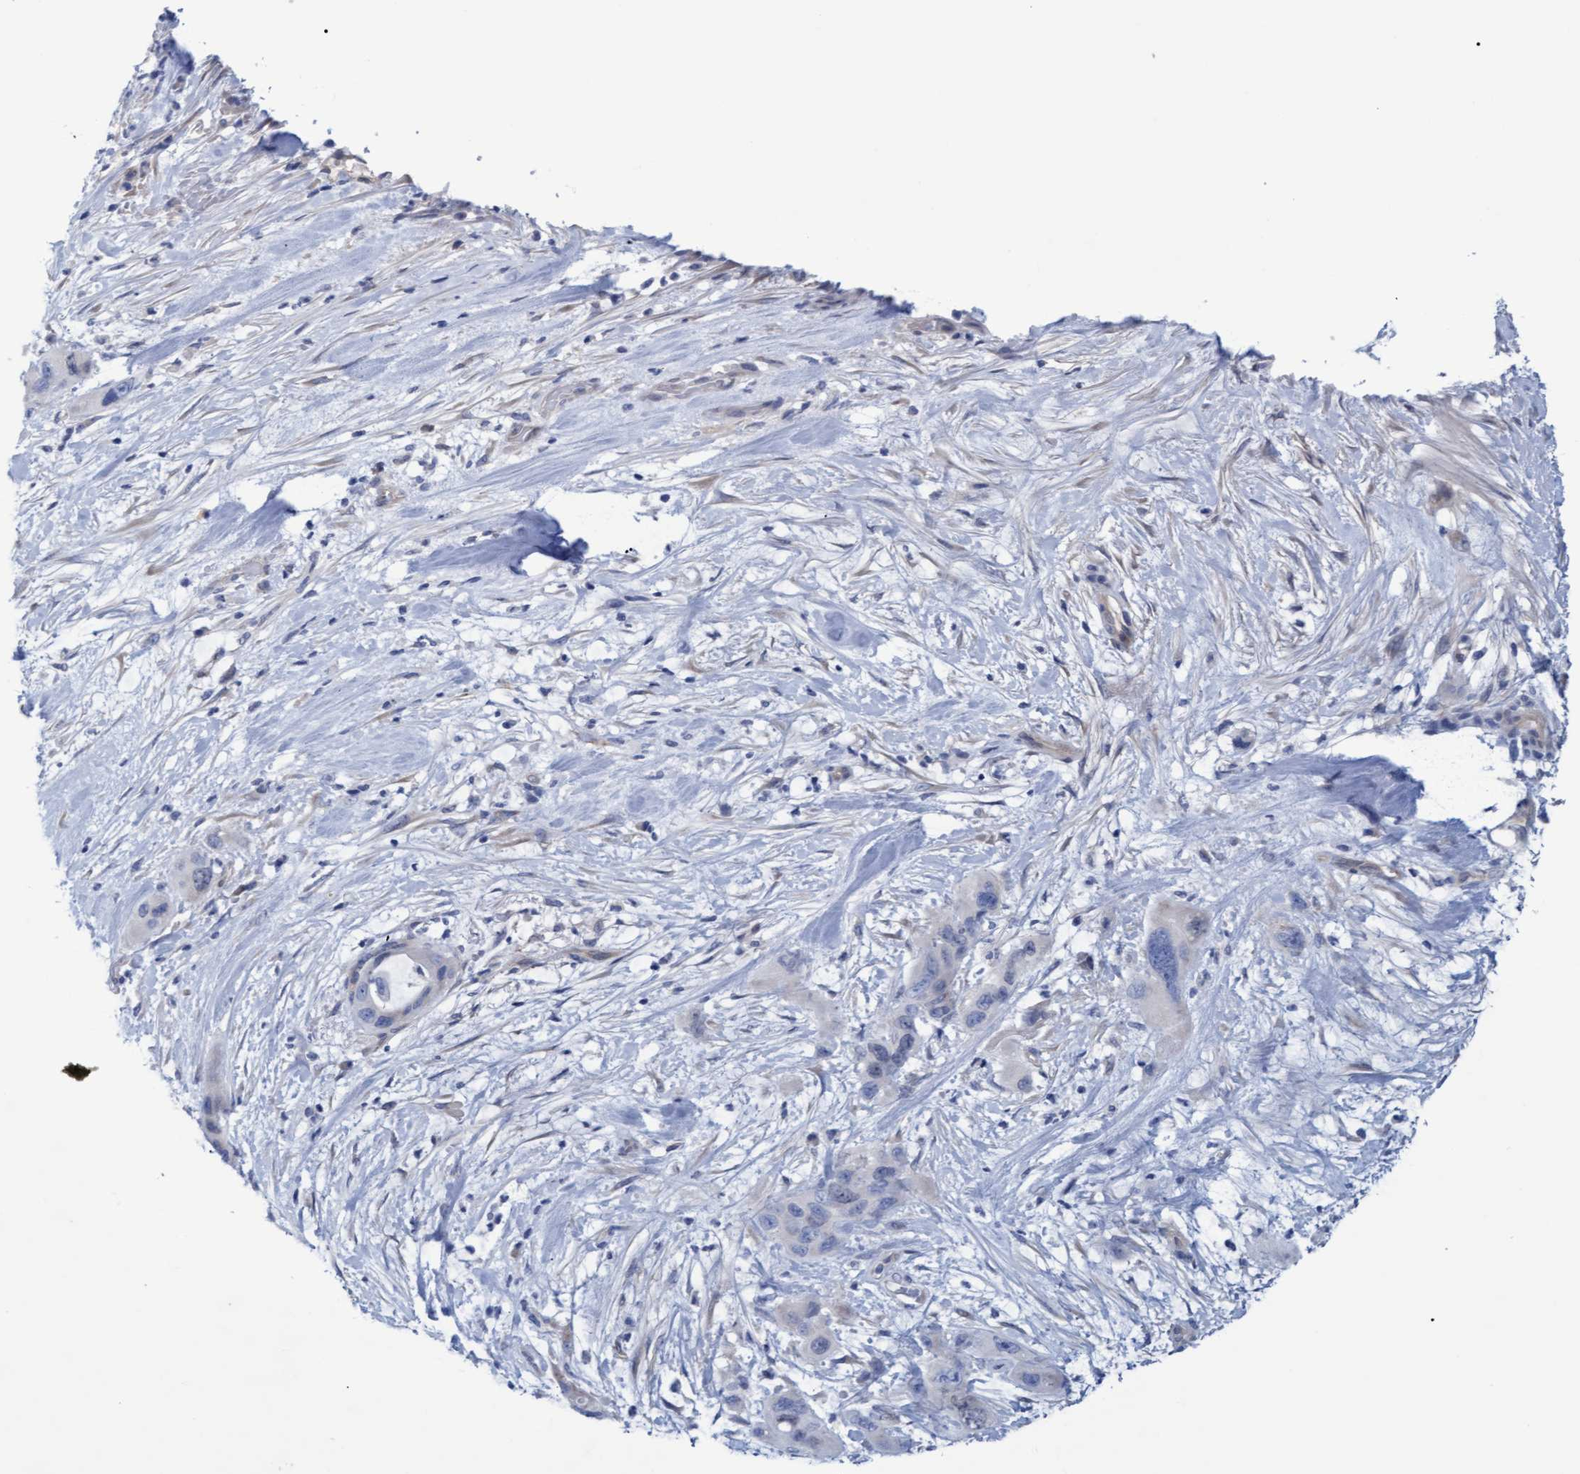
{"staining": {"intensity": "negative", "quantity": "none", "location": "none"}, "tissue": "pancreatic cancer", "cell_type": "Tumor cells", "image_type": "cancer", "snomed": [{"axis": "morphology", "description": "Adenocarcinoma, NOS"}, {"axis": "topography", "description": "Pancreas"}], "caption": "Micrograph shows no protein staining in tumor cells of pancreatic cancer (adenocarcinoma) tissue.", "gene": "STXBP1", "patient": {"sex": "female", "age": 71}}